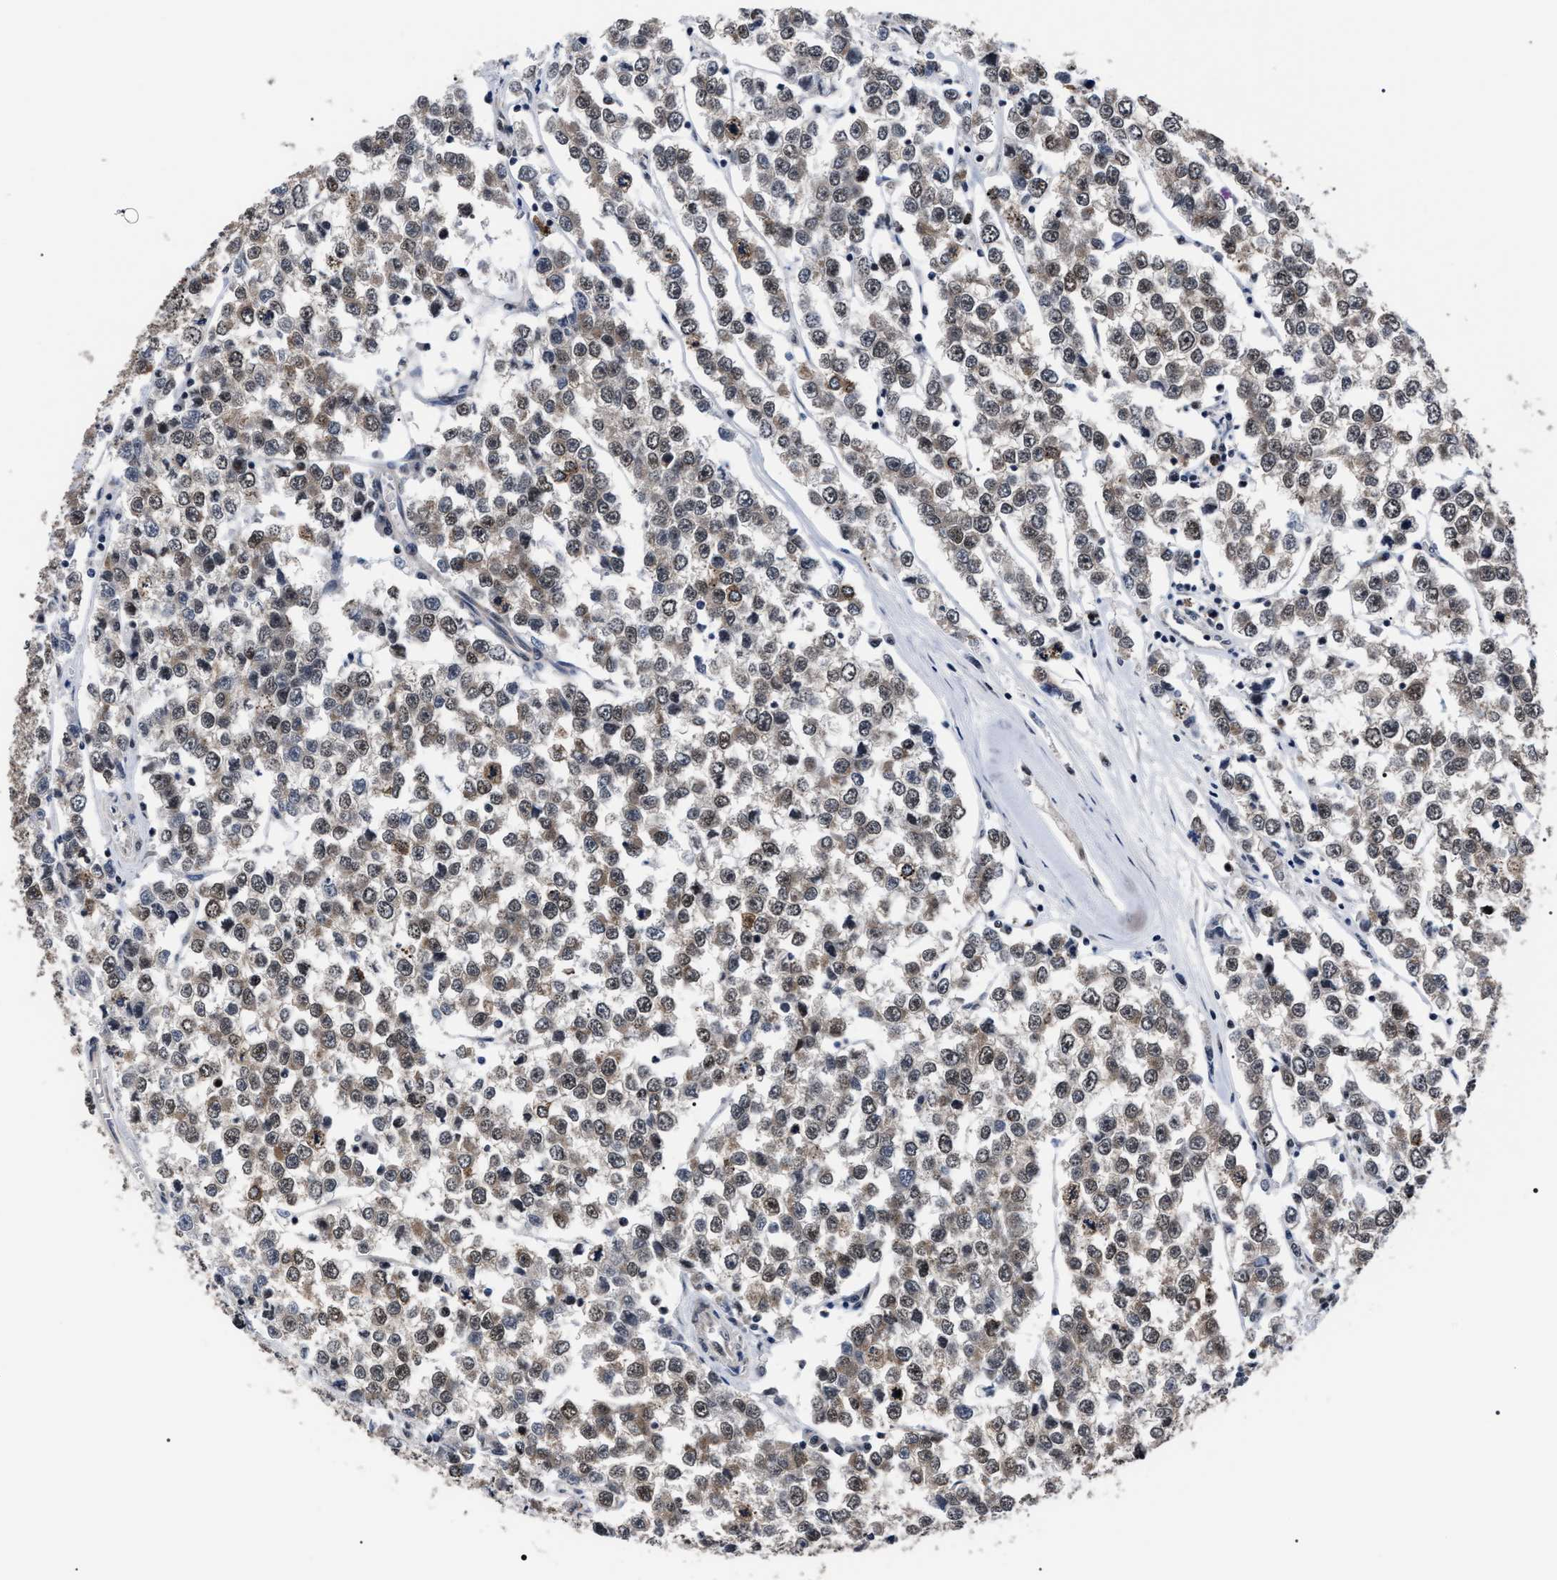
{"staining": {"intensity": "moderate", "quantity": "25%-75%", "location": "cytoplasmic/membranous"}, "tissue": "testis cancer", "cell_type": "Tumor cells", "image_type": "cancer", "snomed": [{"axis": "morphology", "description": "Seminoma, NOS"}, {"axis": "morphology", "description": "Carcinoma, Embryonal, NOS"}, {"axis": "topography", "description": "Testis"}], "caption": "Approximately 25%-75% of tumor cells in testis seminoma show moderate cytoplasmic/membranous protein staining as visualized by brown immunohistochemical staining.", "gene": "CSNK2A1", "patient": {"sex": "male", "age": 52}}